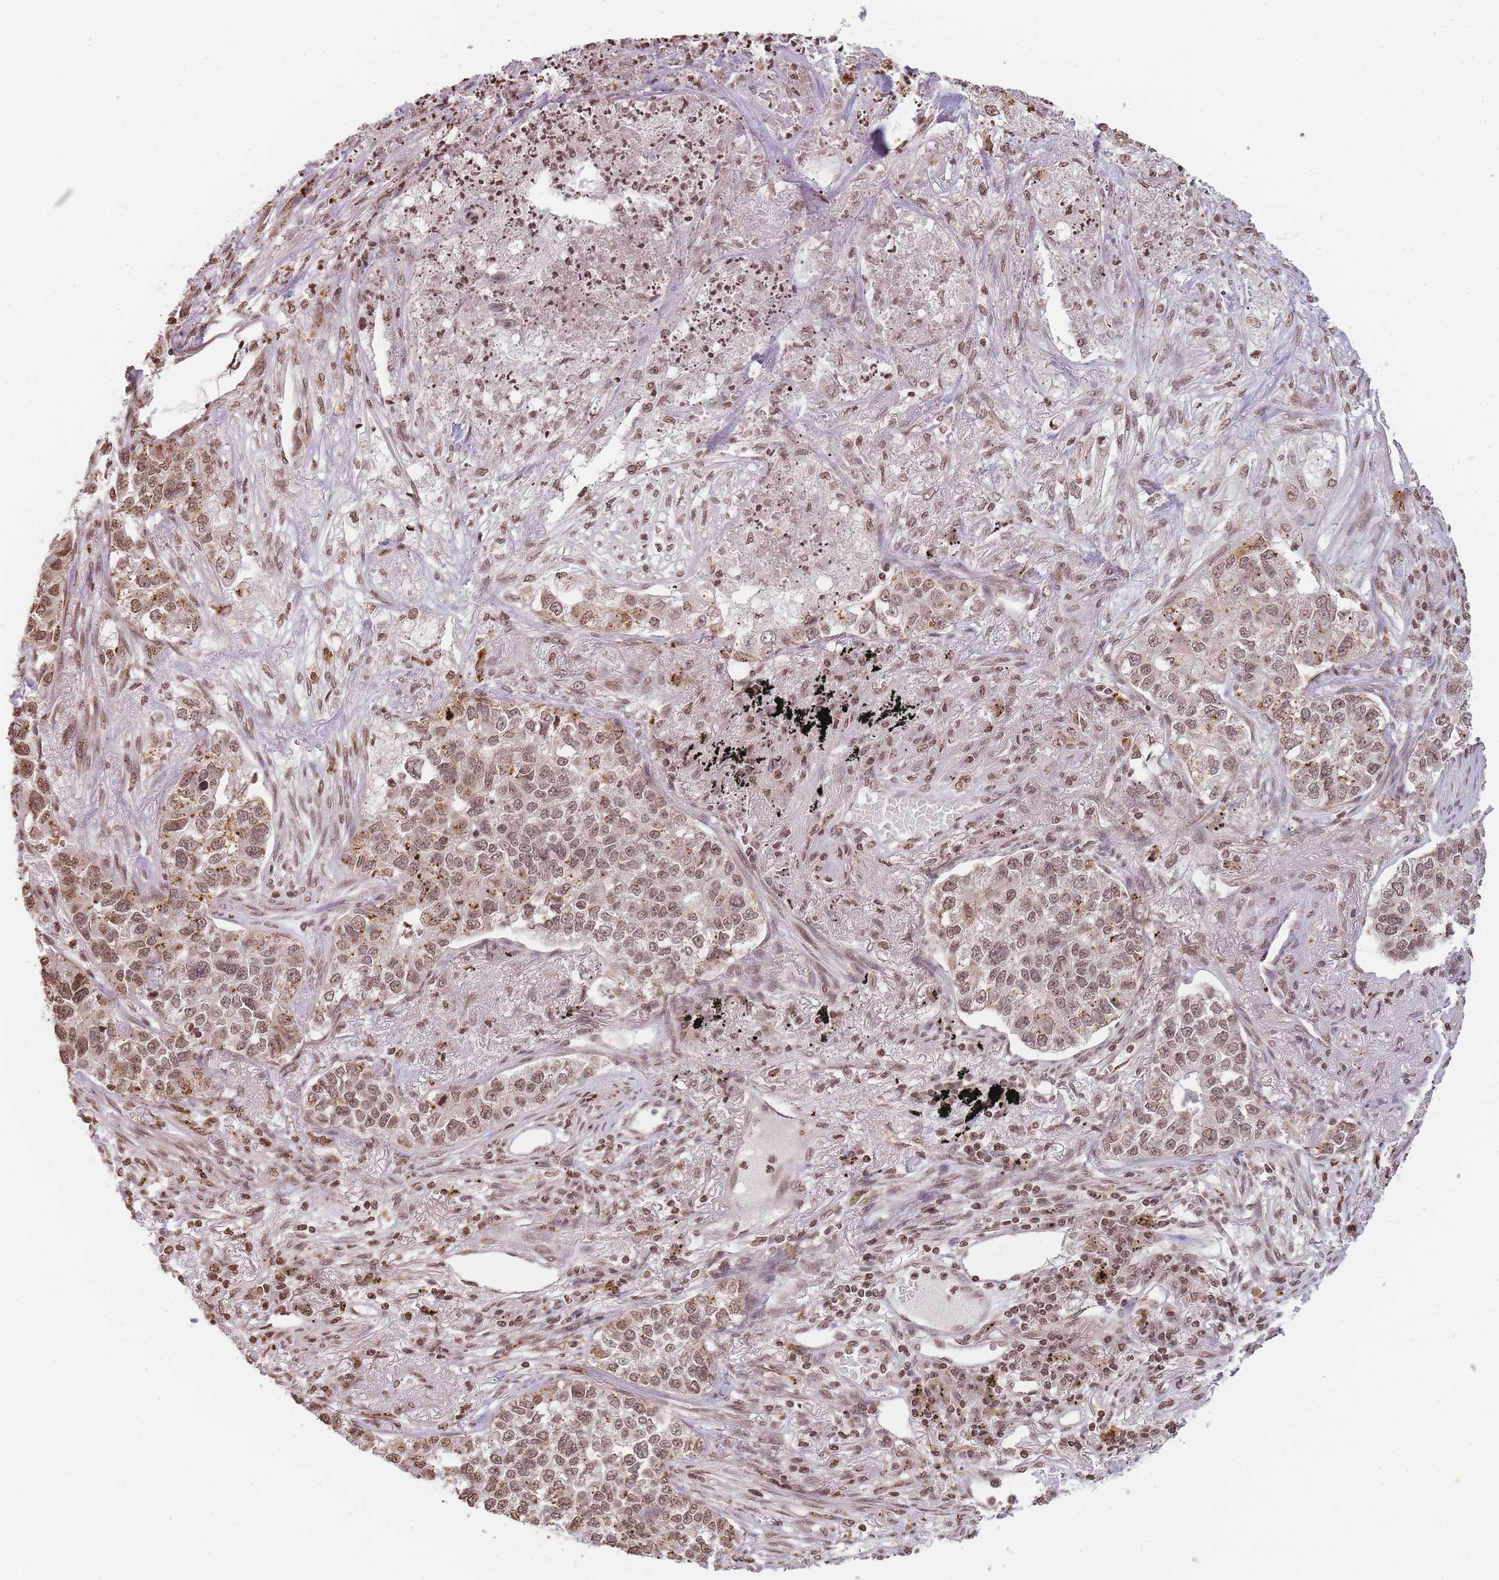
{"staining": {"intensity": "moderate", "quantity": ">75%", "location": "nuclear"}, "tissue": "lung cancer", "cell_type": "Tumor cells", "image_type": "cancer", "snomed": [{"axis": "morphology", "description": "Adenocarcinoma, NOS"}, {"axis": "topography", "description": "Lung"}], "caption": "Moderate nuclear protein staining is present in about >75% of tumor cells in lung adenocarcinoma.", "gene": "WWTR1", "patient": {"sex": "male", "age": 49}}